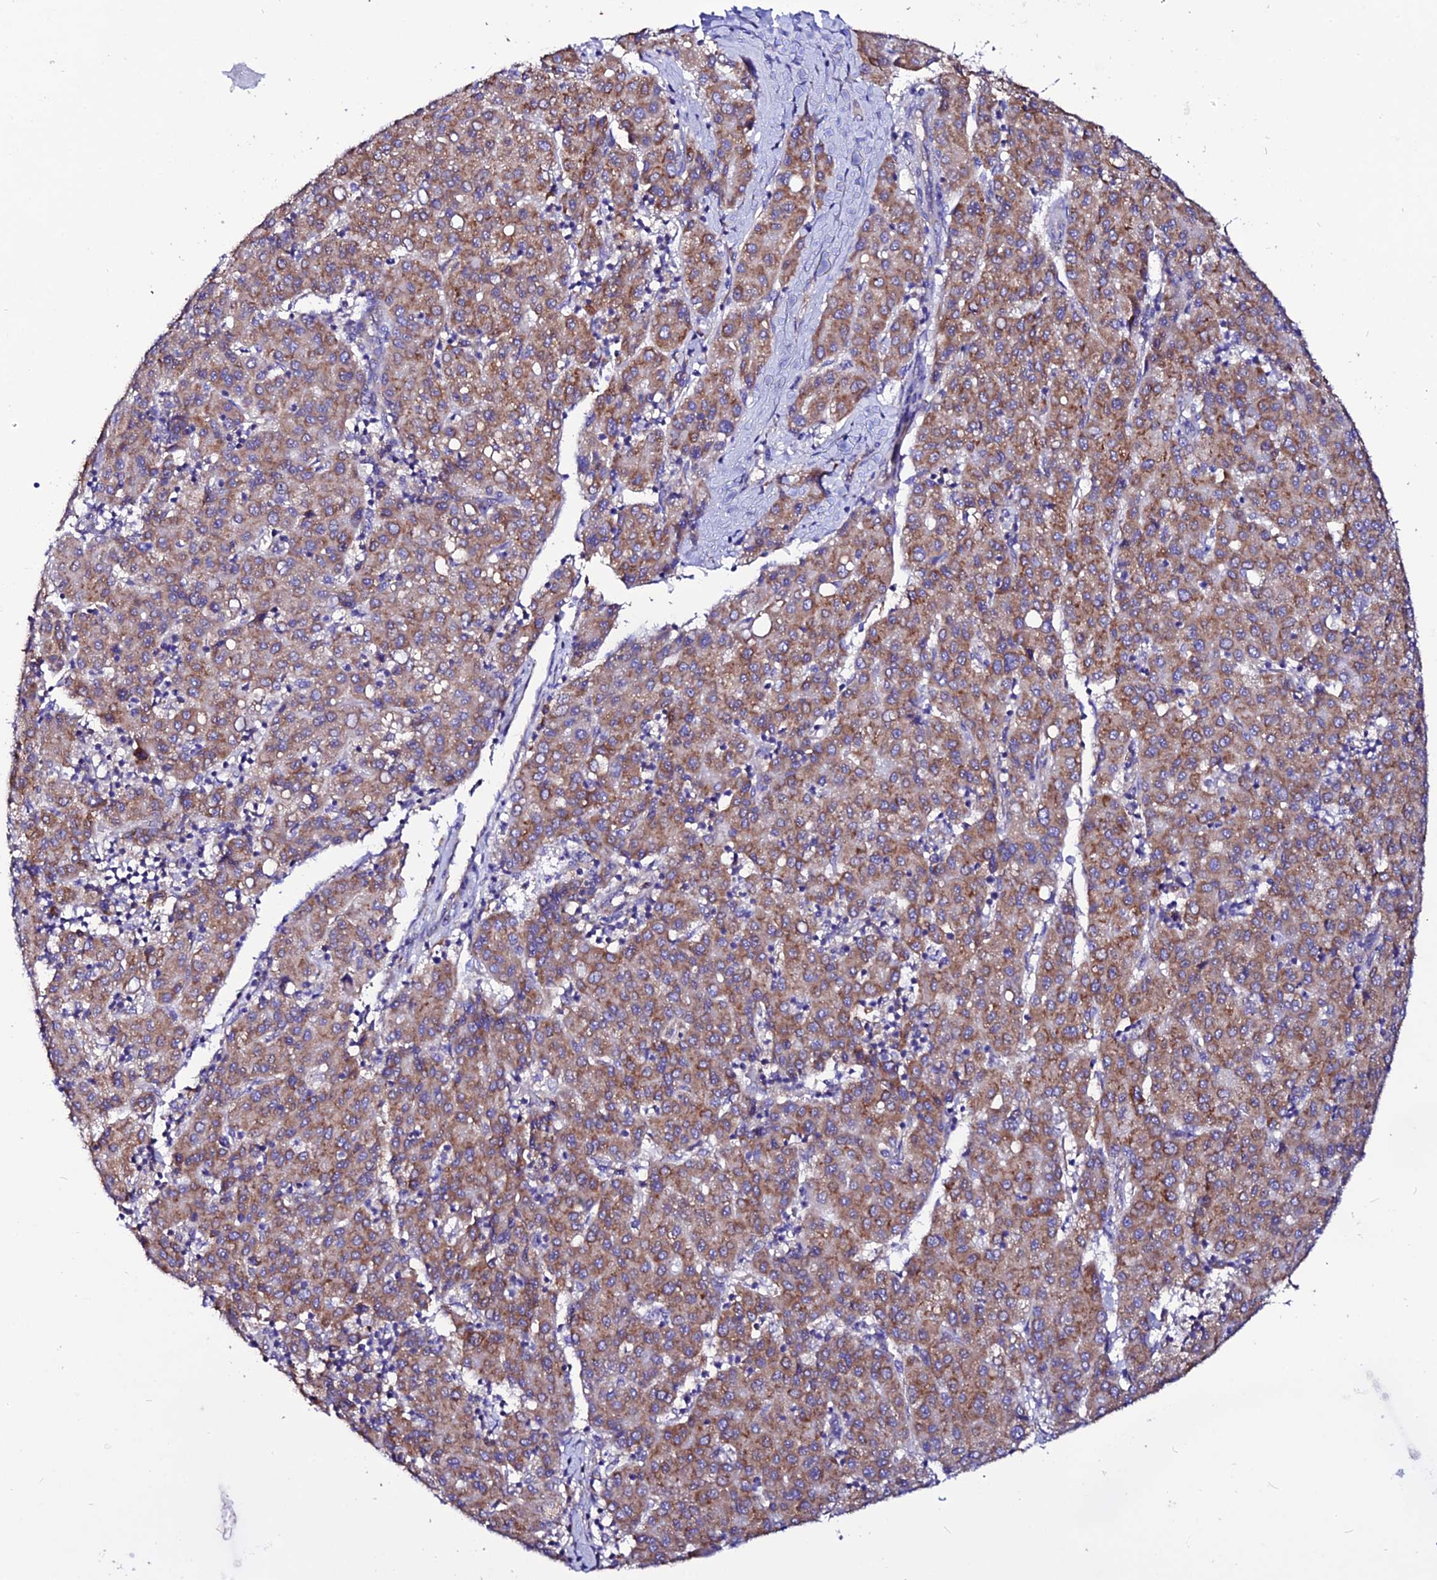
{"staining": {"intensity": "moderate", "quantity": ">75%", "location": "cytoplasmic/membranous"}, "tissue": "liver cancer", "cell_type": "Tumor cells", "image_type": "cancer", "snomed": [{"axis": "morphology", "description": "Carcinoma, Hepatocellular, NOS"}, {"axis": "topography", "description": "Liver"}], "caption": "Human liver cancer stained with a protein marker demonstrates moderate staining in tumor cells.", "gene": "EEF1G", "patient": {"sex": "male", "age": 65}}